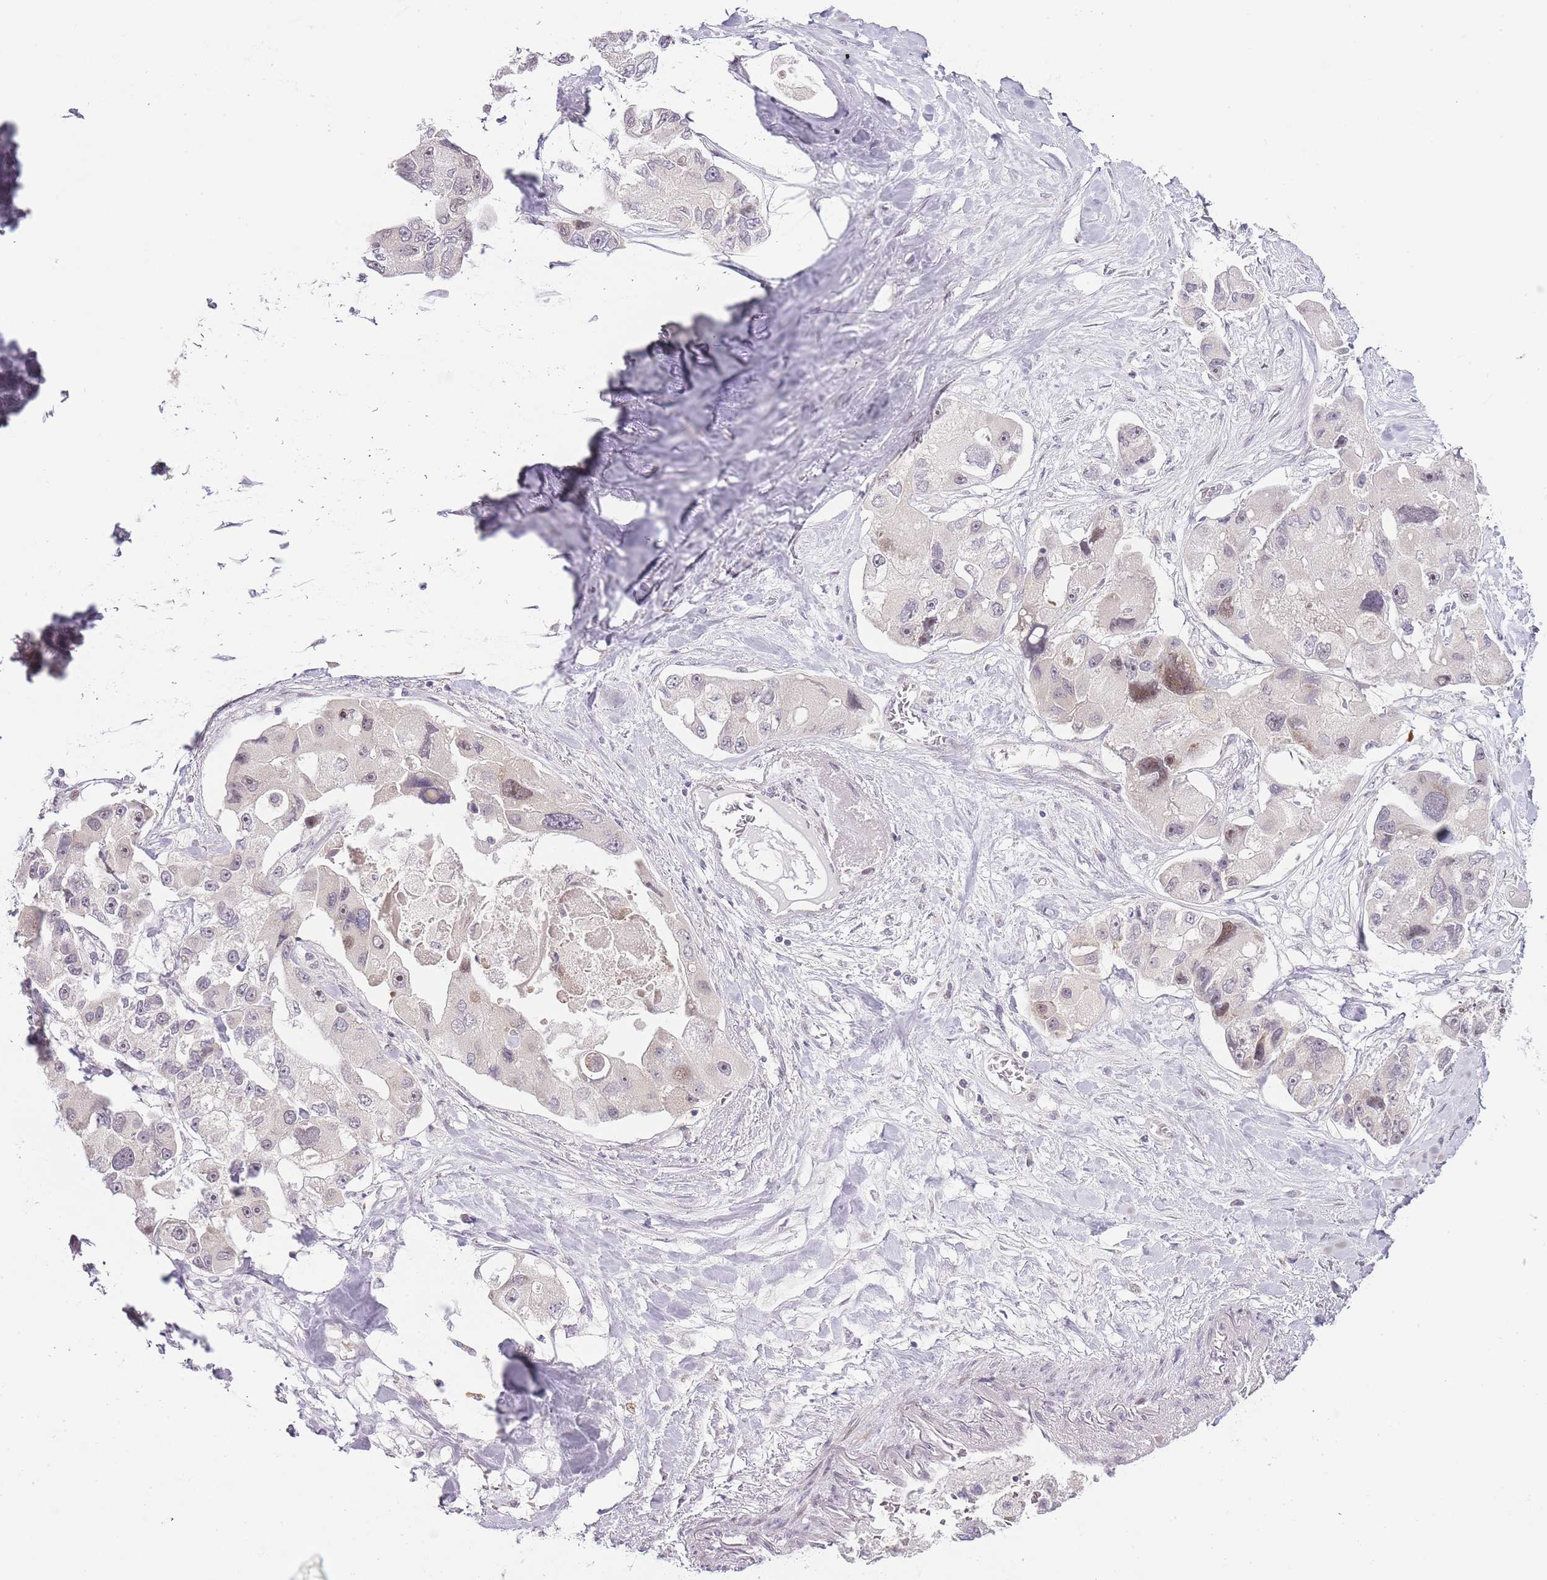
{"staining": {"intensity": "moderate", "quantity": "<25%", "location": "nuclear"}, "tissue": "lung cancer", "cell_type": "Tumor cells", "image_type": "cancer", "snomed": [{"axis": "morphology", "description": "Adenocarcinoma, NOS"}, {"axis": "topography", "description": "Lung"}], "caption": "Immunohistochemical staining of lung adenocarcinoma demonstrates low levels of moderate nuclear protein positivity in about <25% of tumor cells.", "gene": "OGG1", "patient": {"sex": "female", "age": 54}}